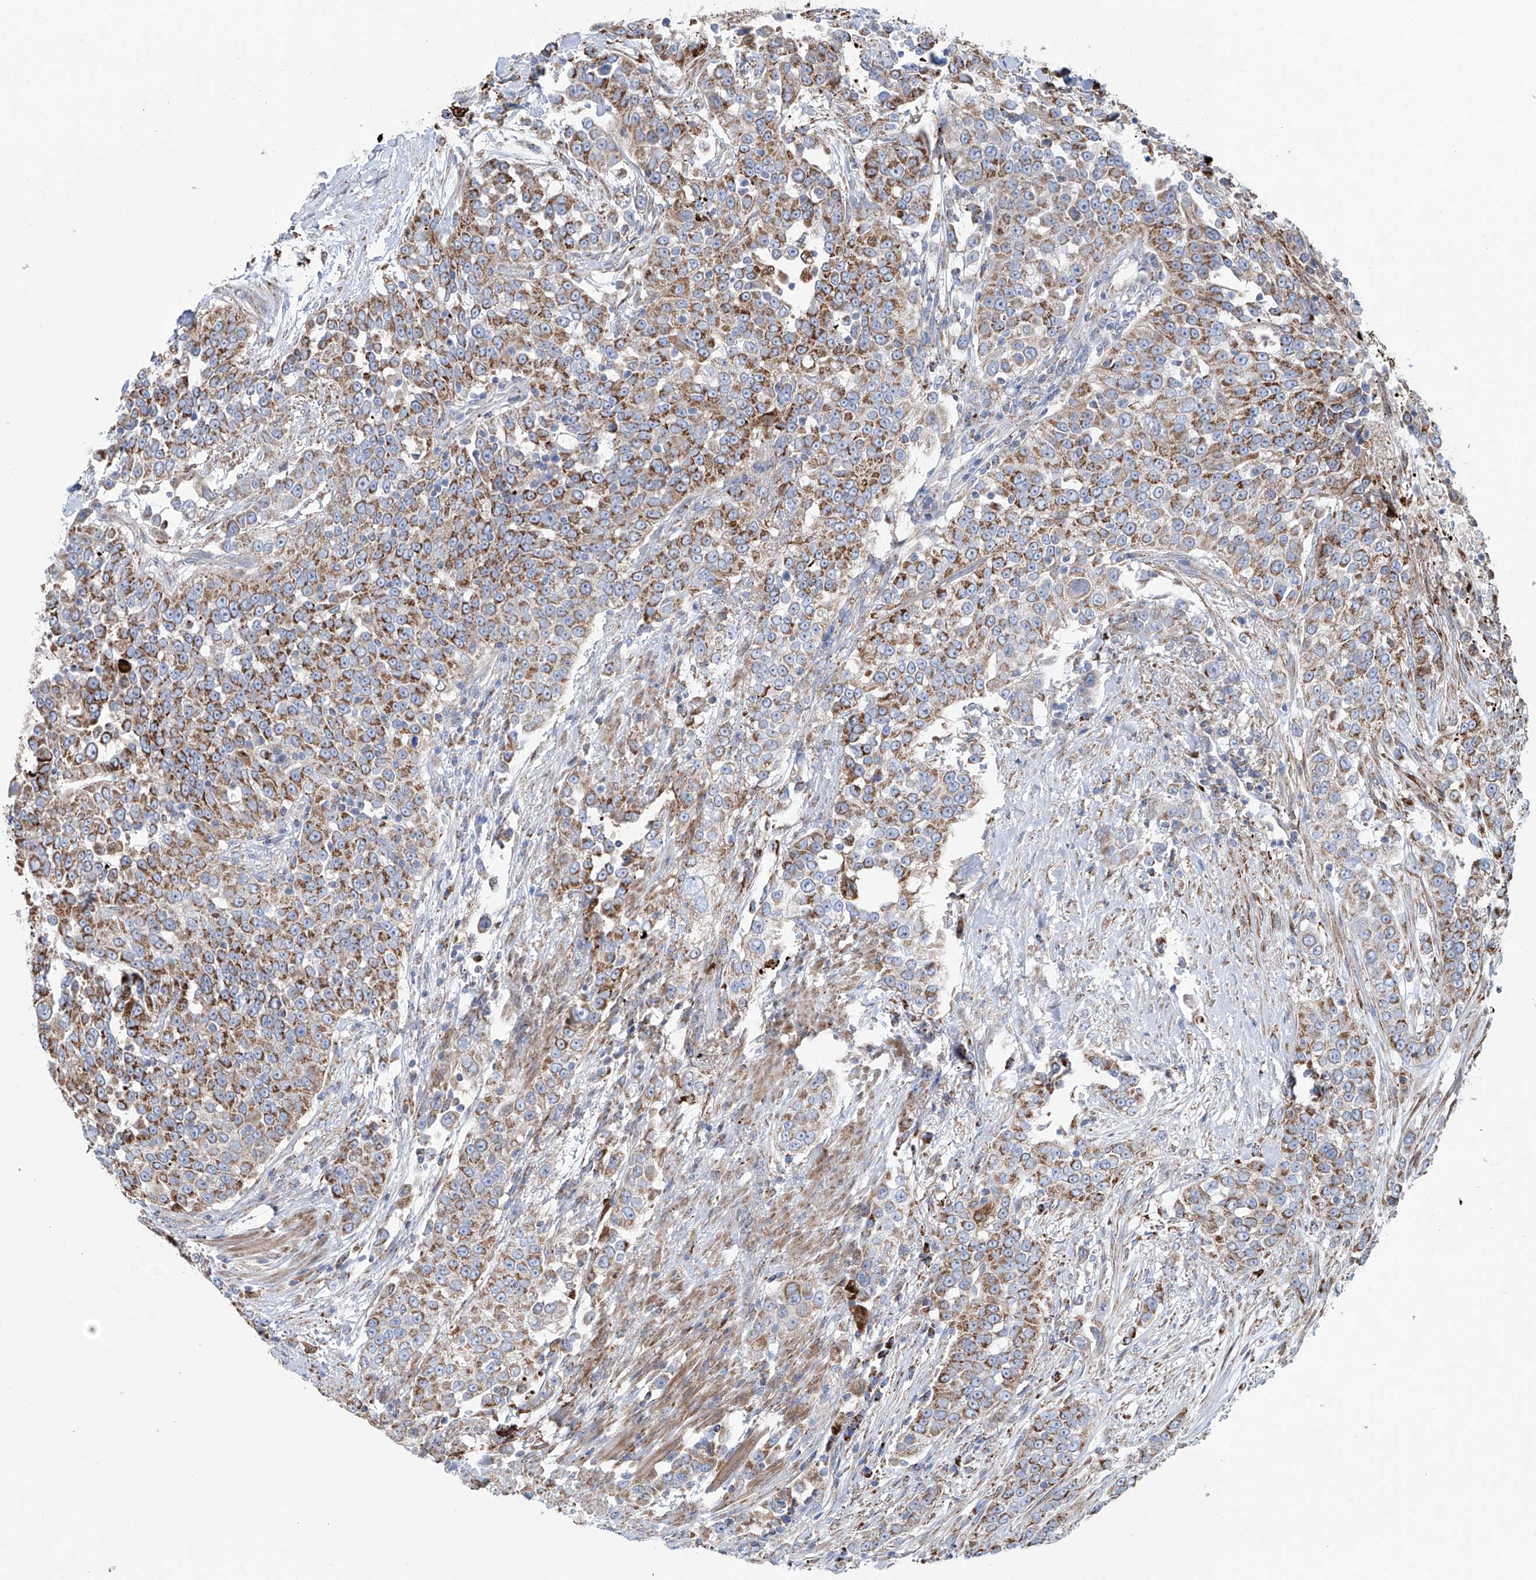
{"staining": {"intensity": "moderate", "quantity": ">75%", "location": "cytoplasmic/membranous"}, "tissue": "urothelial cancer", "cell_type": "Tumor cells", "image_type": "cancer", "snomed": [{"axis": "morphology", "description": "Urothelial carcinoma, High grade"}, {"axis": "topography", "description": "Urinary bladder"}], "caption": "Protein staining of urothelial cancer tissue shows moderate cytoplasmic/membranous staining in approximately >75% of tumor cells. (Brightfield microscopy of DAB IHC at high magnification).", "gene": "ALDH6A1", "patient": {"sex": "female", "age": 80}}